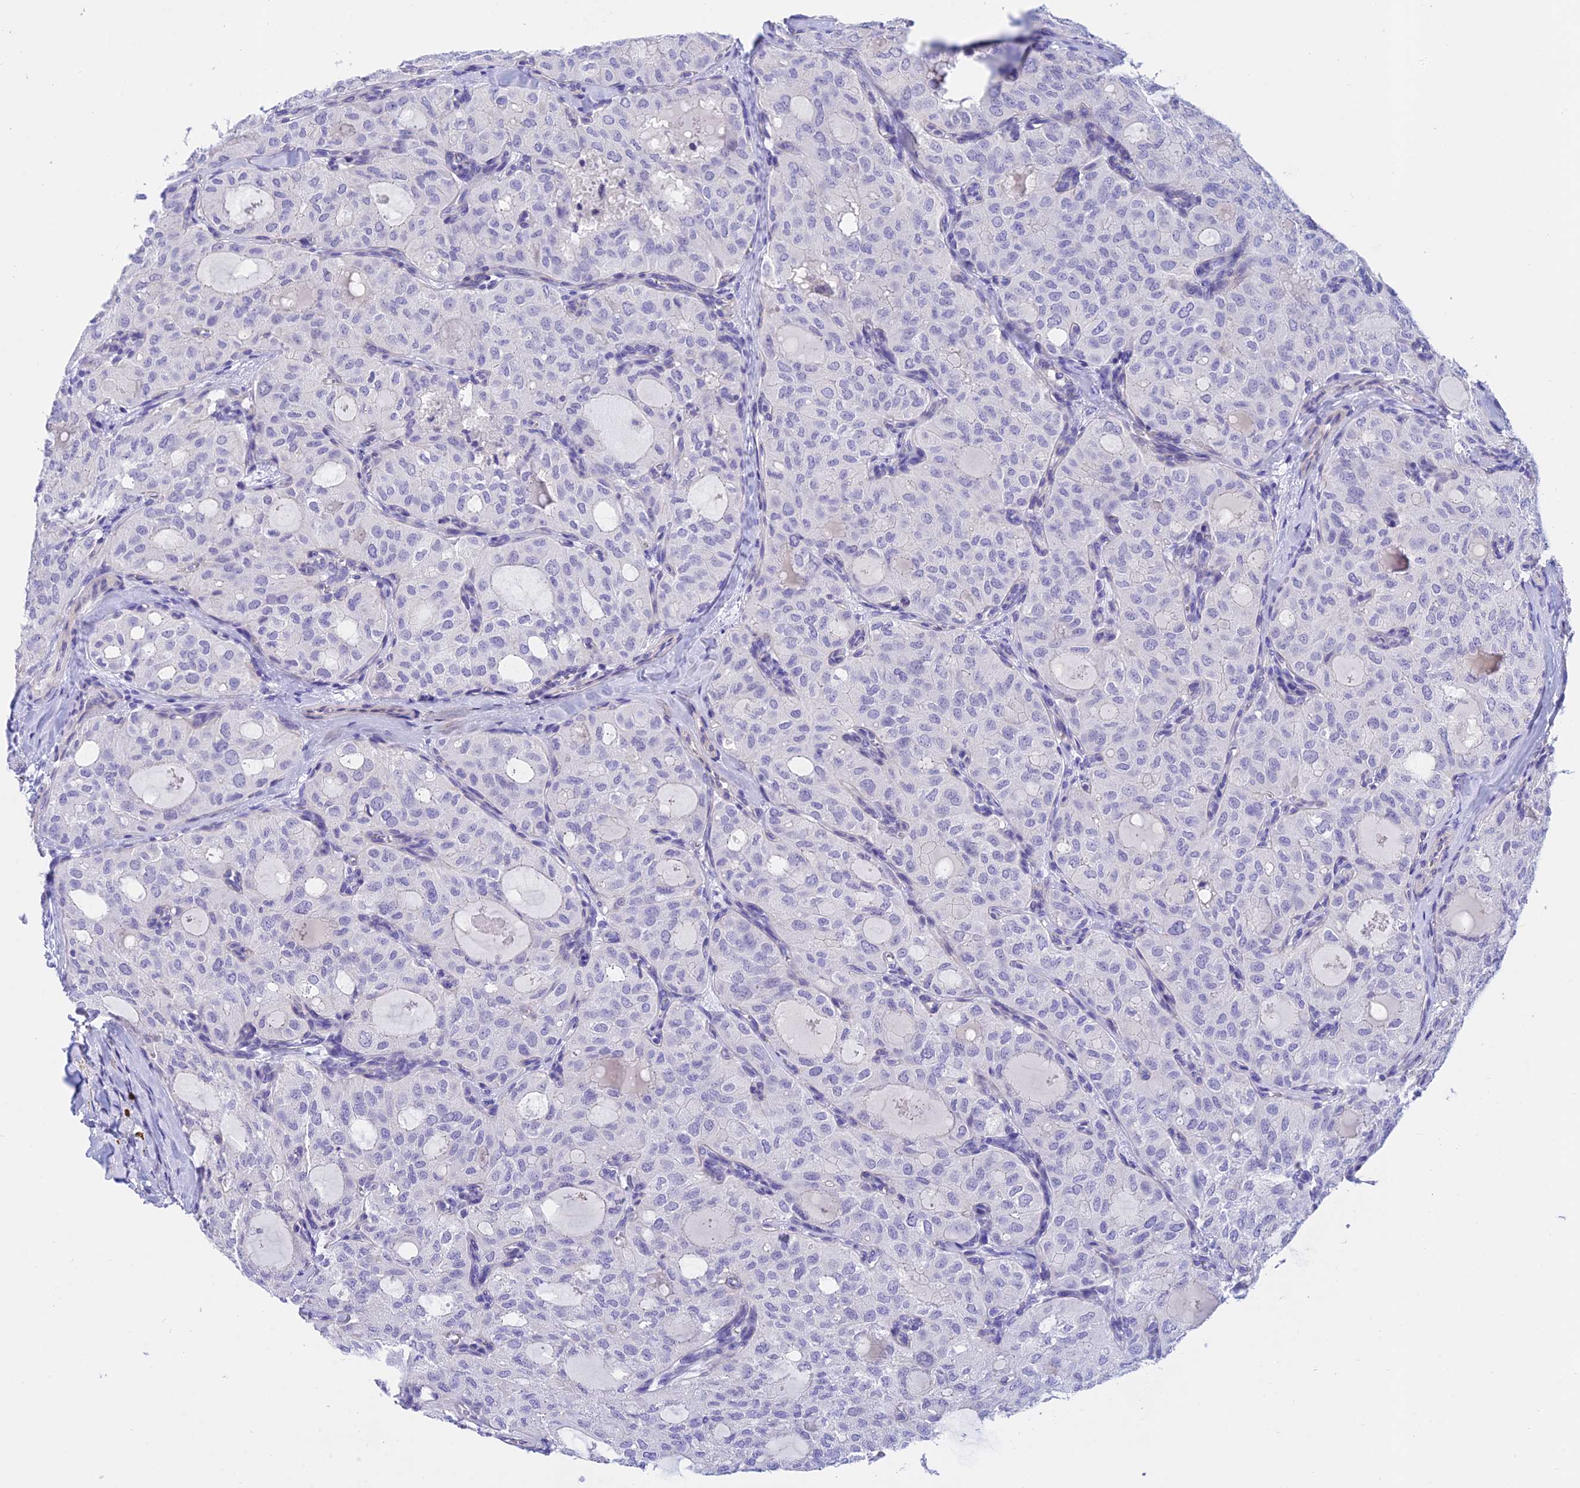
{"staining": {"intensity": "negative", "quantity": "none", "location": "none"}, "tissue": "thyroid cancer", "cell_type": "Tumor cells", "image_type": "cancer", "snomed": [{"axis": "morphology", "description": "Follicular adenoma carcinoma, NOS"}, {"axis": "topography", "description": "Thyroid gland"}], "caption": "This is an immunohistochemistry (IHC) image of human thyroid follicular adenoma carcinoma. There is no expression in tumor cells.", "gene": "C17orf67", "patient": {"sex": "male", "age": 75}}